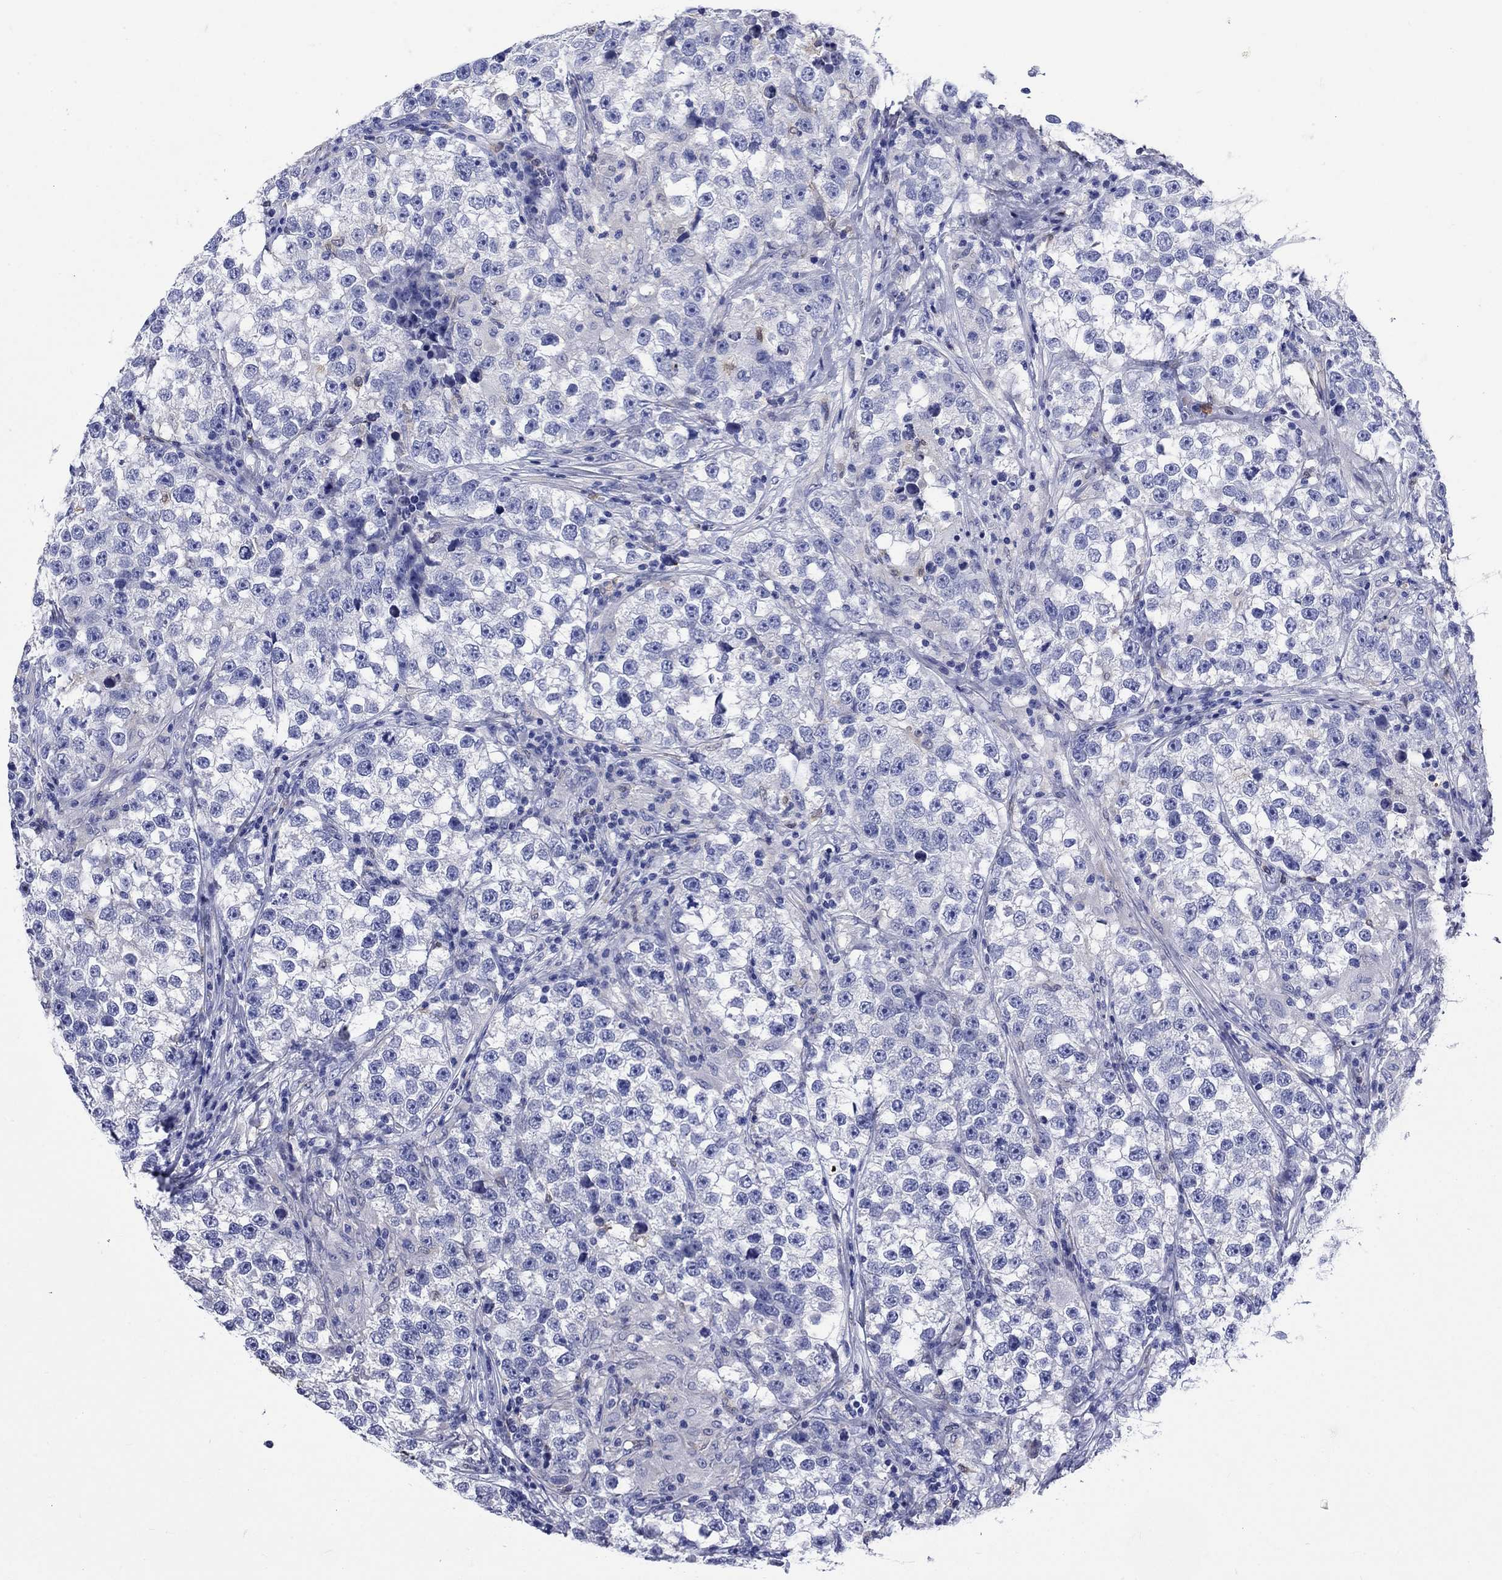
{"staining": {"intensity": "negative", "quantity": "none", "location": "none"}, "tissue": "testis cancer", "cell_type": "Tumor cells", "image_type": "cancer", "snomed": [{"axis": "morphology", "description": "Seminoma, NOS"}, {"axis": "topography", "description": "Testis"}], "caption": "Immunohistochemistry (IHC) micrograph of neoplastic tissue: human seminoma (testis) stained with DAB displays no significant protein positivity in tumor cells.", "gene": "TFR2", "patient": {"sex": "male", "age": 46}}